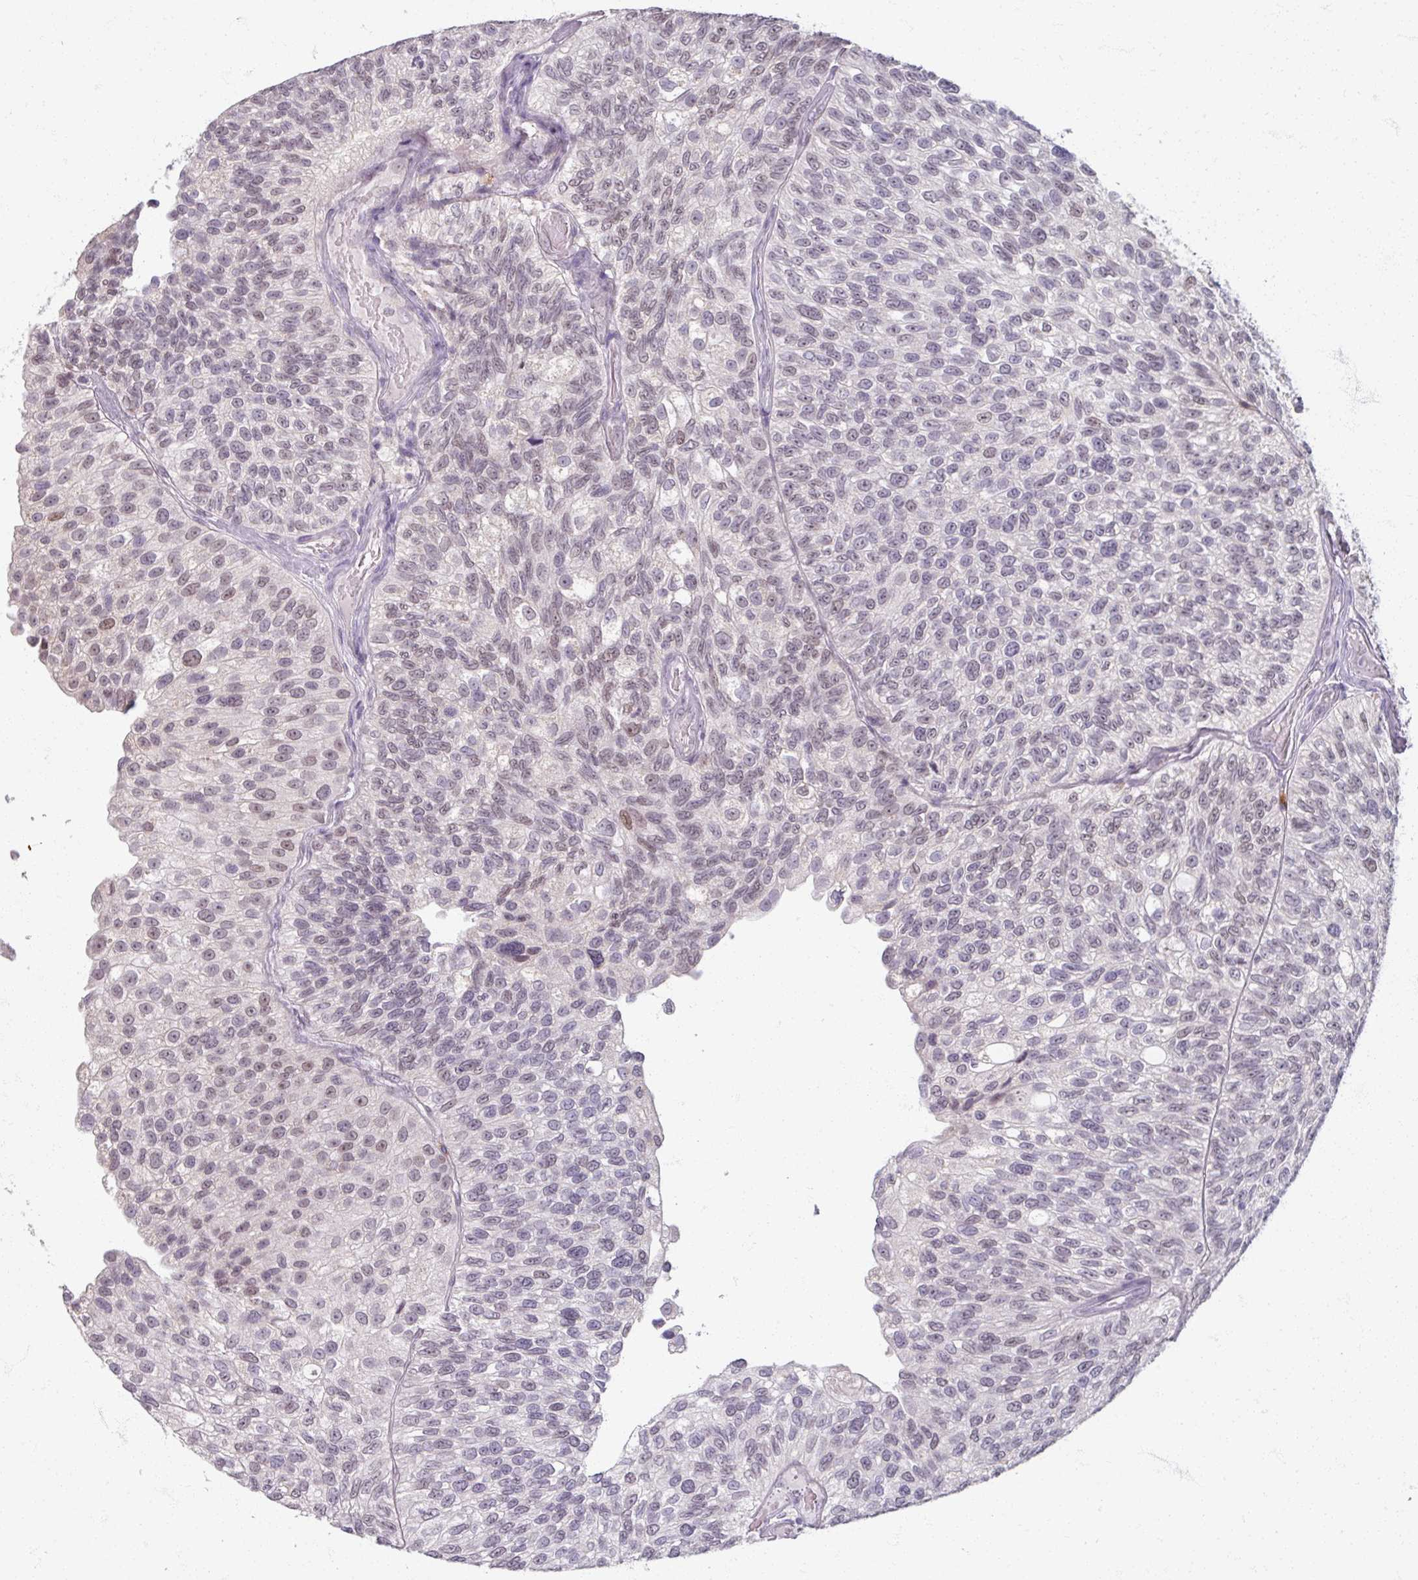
{"staining": {"intensity": "weak", "quantity": "<25%", "location": "nuclear"}, "tissue": "urothelial cancer", "cell_type": "Tumor cells", "image_type": "cancer", "snomed": [{"axis": "morphology", "description": "Urothelial carcinoma, NOS"}, {"axis": "topography", "description": "Urinary bladder"}], "caption": "A high-resolution photomicrograph shows immunohistochemistry staining of transitional cell carcinoma, which reveals no significant positivity in tumor cells. (IHC, brightfield microscopy, high magnification).", "gene": "SOX11", "patient": {"sex": "male", "age": 87}}